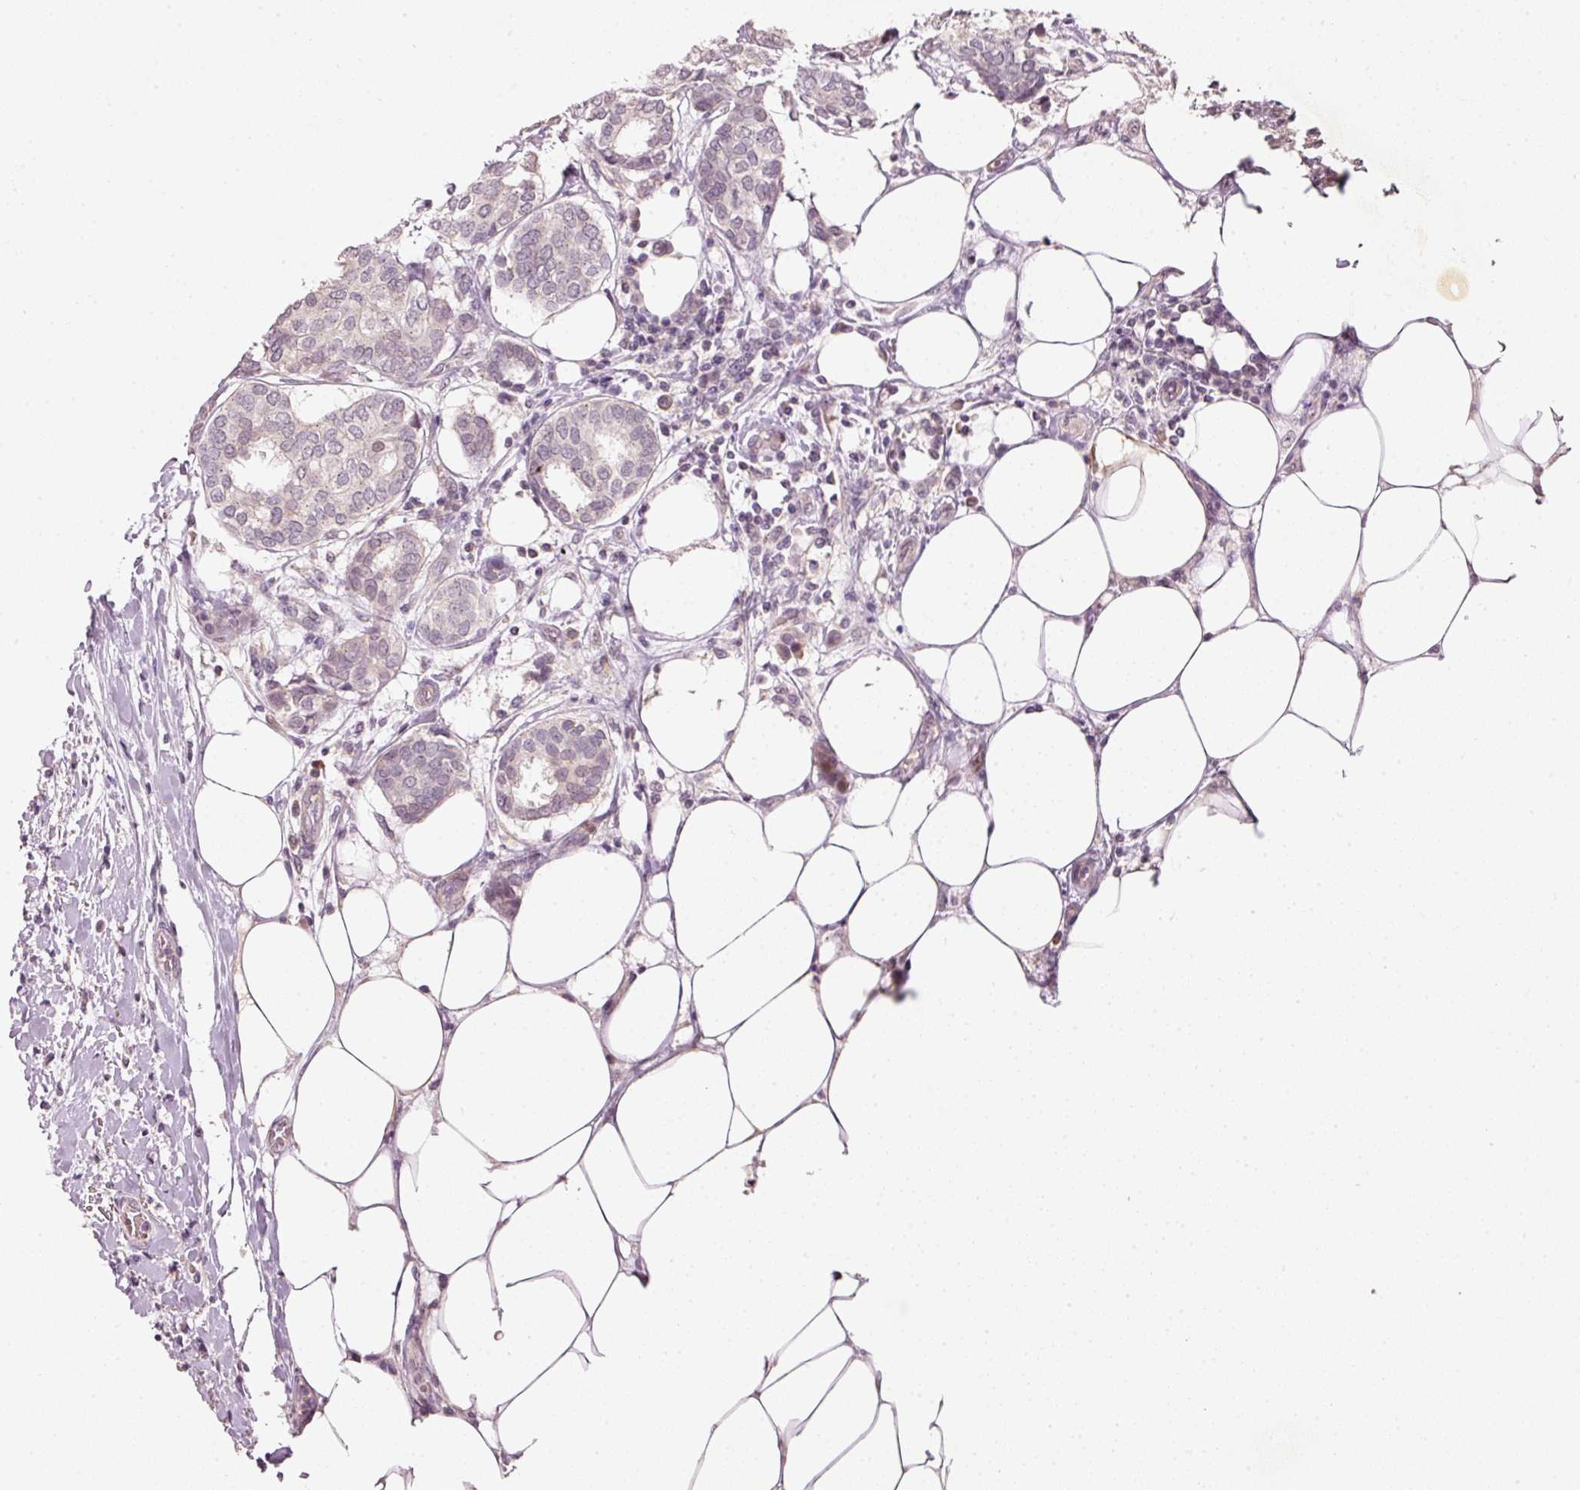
{"staining": {"intensity": "negative", "quantity": "none", "location": "none"}, "tissue": "breast cancer", "cell_type": "Tumor cells", "image_type": "cancer", "snomed": [{"axis": "morphology", "description": "Duct carcinoma"}, {"axis": "topography", "description": "Breast"}], "caption": "Tumor cells are negative for protein expression in human breast invasive ductal carcinoma.", "gene": "TOB2", "patient": {"sex": "female", "age": 73}}